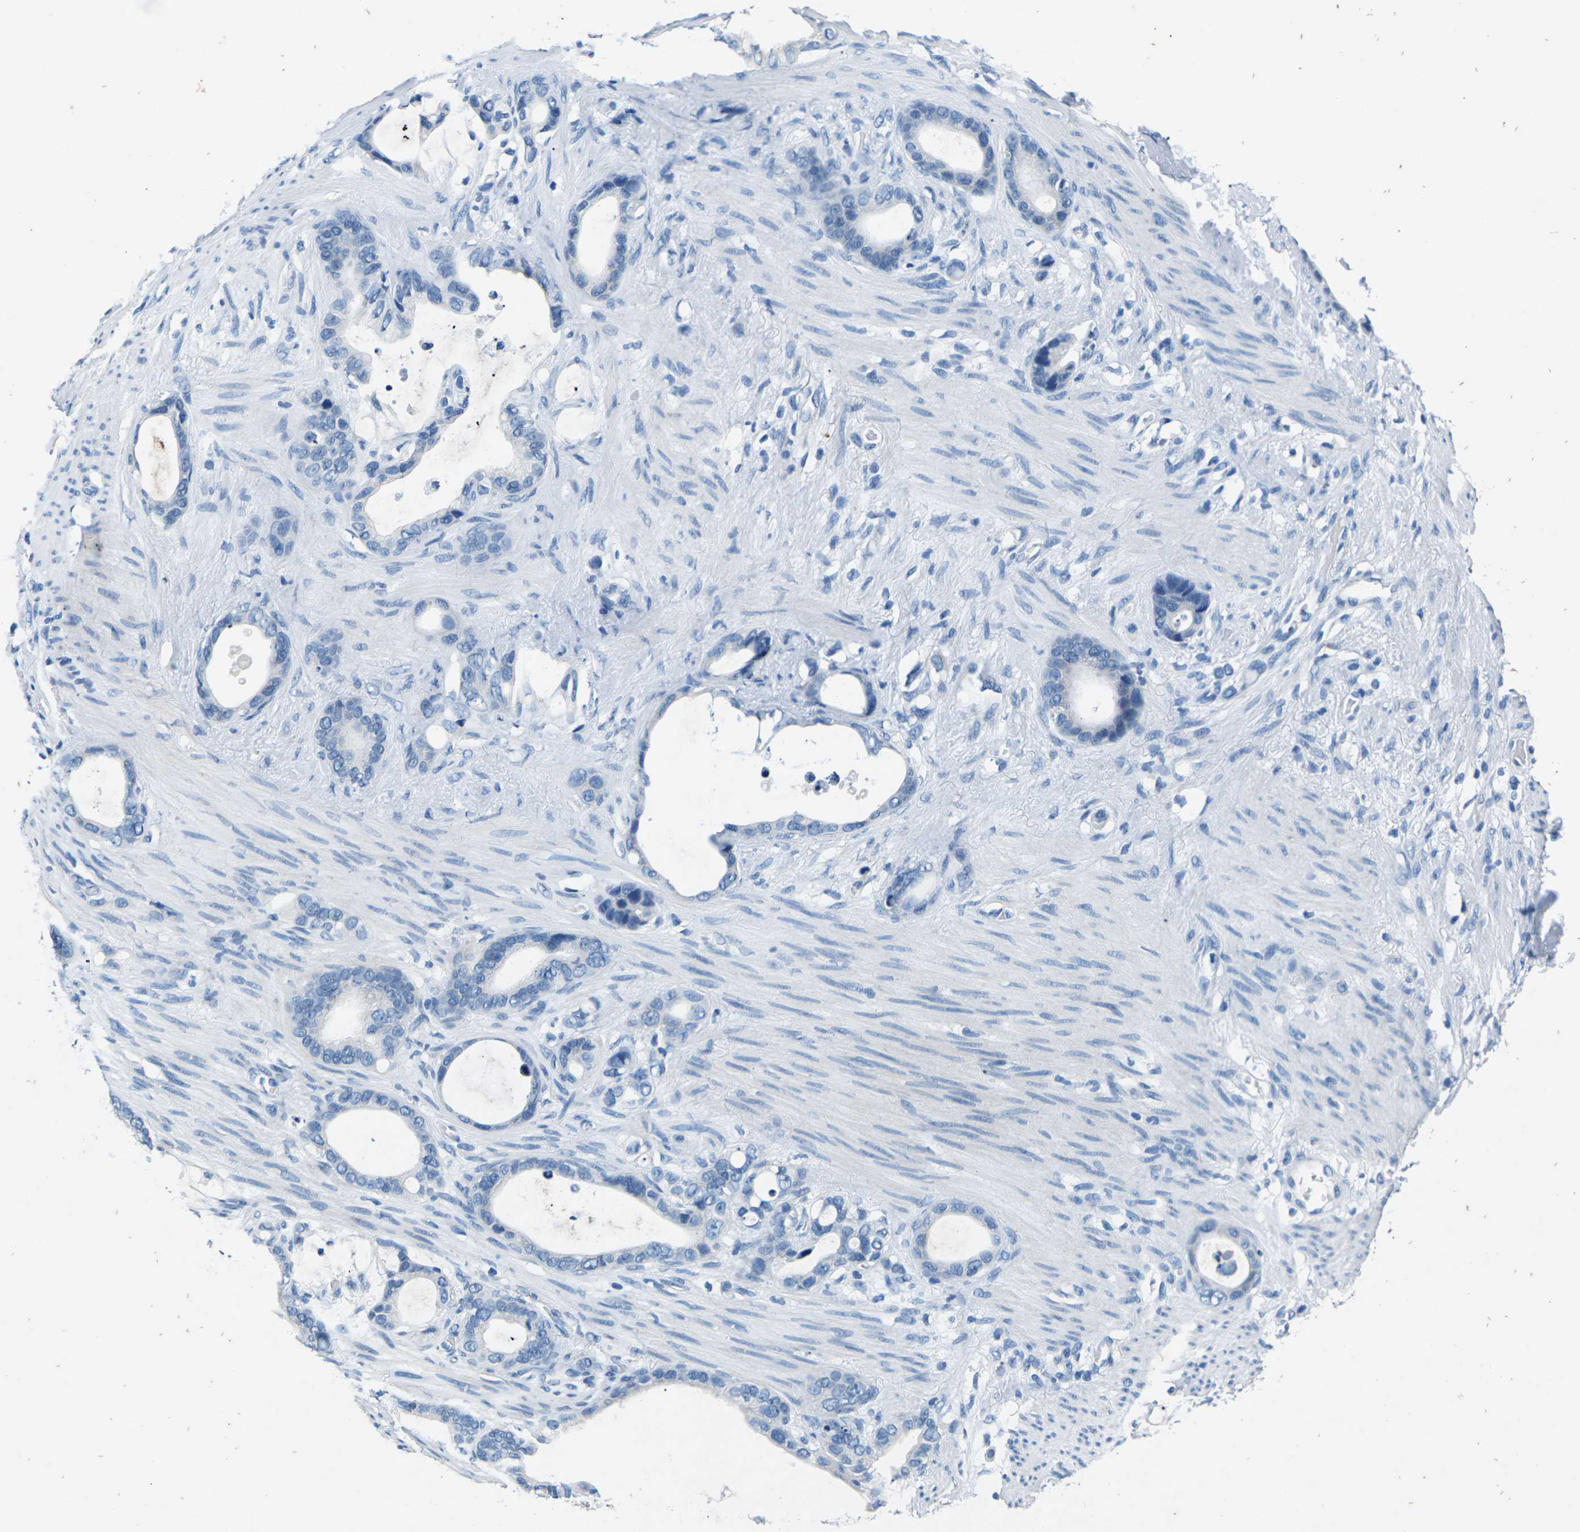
{"staining": {"intensity": "negative", "quantity": "none", "location": "none"}, "tissue": "stomach cancer", "cell_type": "Tumor cells", "image_type": "cancer", "snomed": [{"axis": "morphology", "description": "Adenocarcinoma, NOS"}, {"axis": "topography", "description": "Stomach"}], "caption": "A micrograph of adenocarcinoma (stomach) stained for a protein exhibits no brown staining in tumor cells. Brightfield microscopy of IHC stained with DAB (brown) and hematoxylin (blue), captured at high magnification.", "gene": "UMOD", "patient": {"sex": "female", "age": 75}}